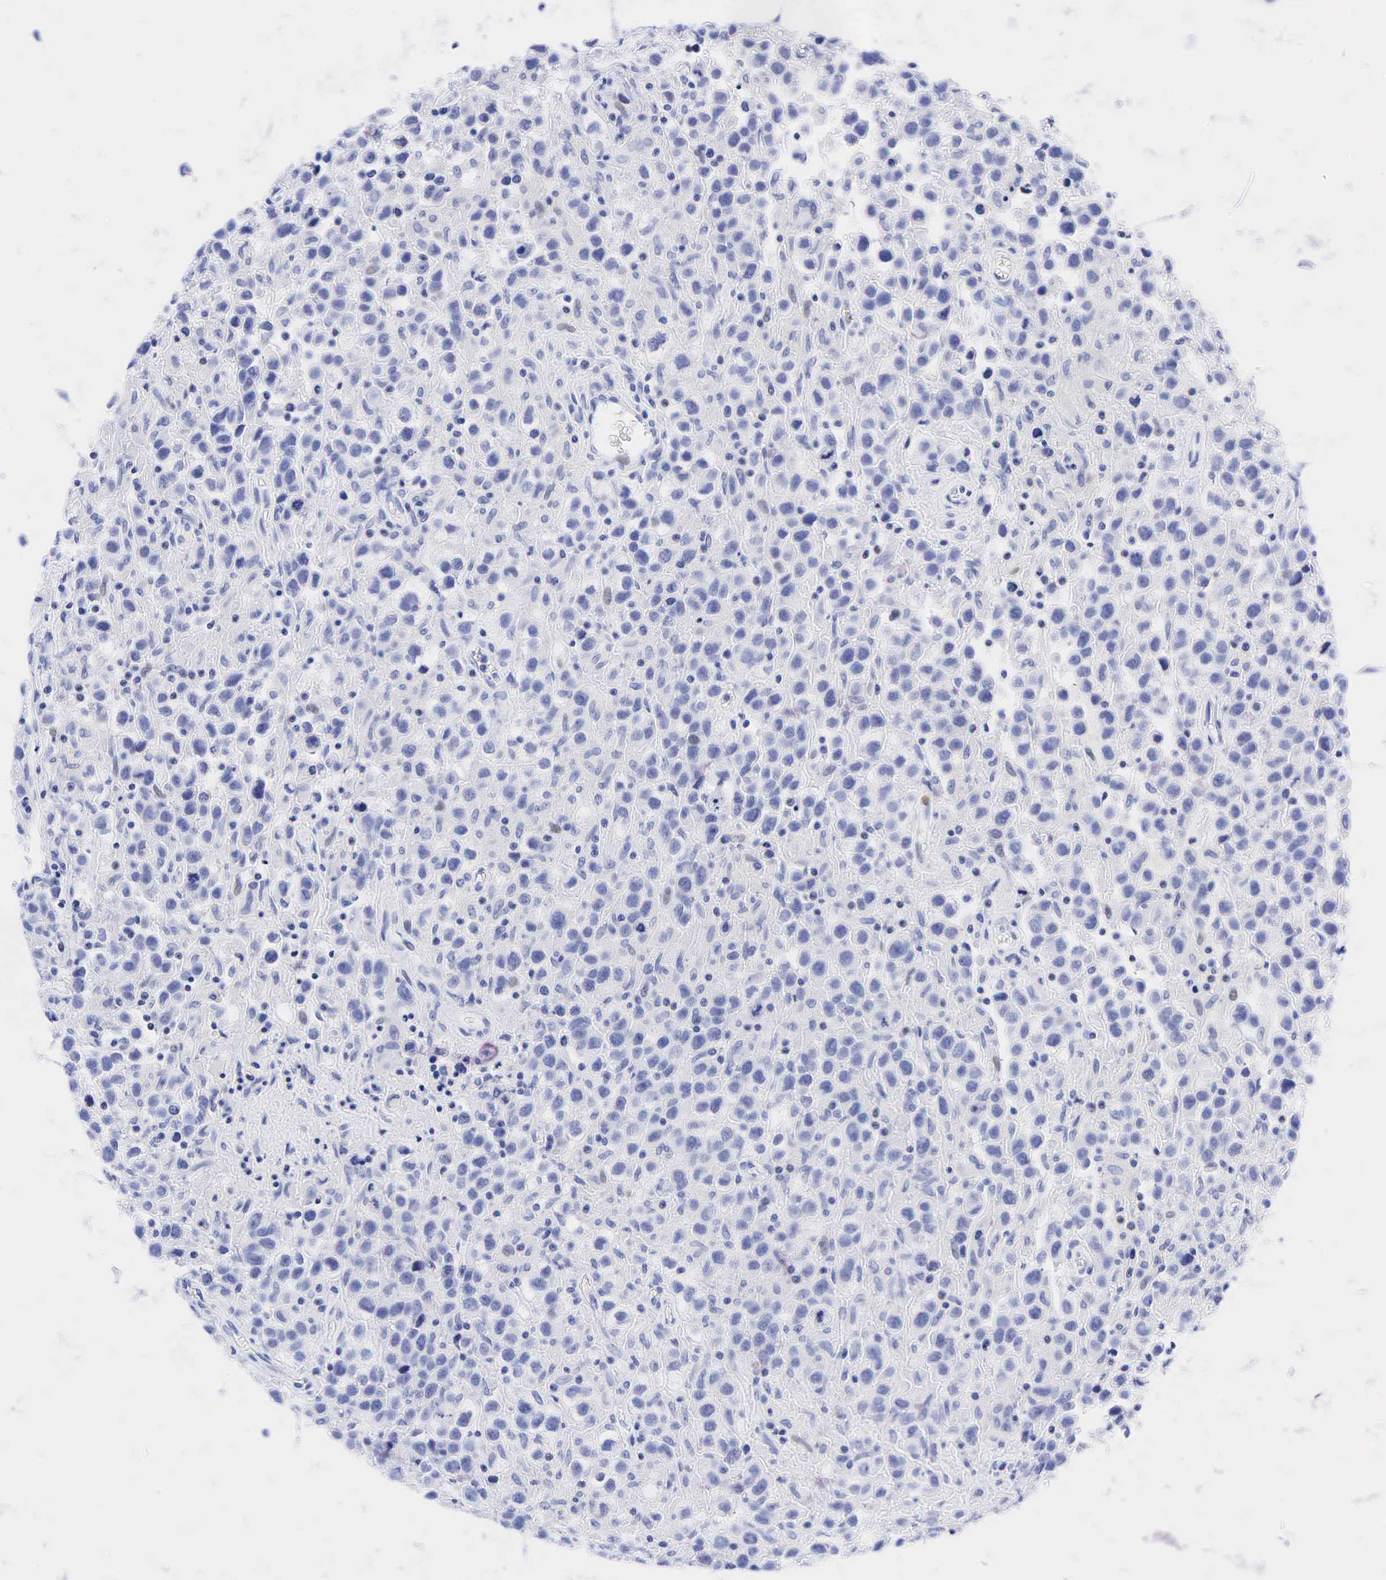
{"staining": {"intensity": "weak", "quantity": "<25%", "location": "nuclear"}, "tissue": "testis cancer", "cell_type": "Tumor cells", "image_type": "cancer", "snomed": [{"axis": "morphology", "description": "Seminoma, NOS"}, {"axis": "topography", "description": "Testis"}], "caption": "Testis cancer (seminoma) was stained to show a protein in brown. There is no significant expression in tumor cells.", "gene": "FUT4", "patient": {"sex": "male", "age": 43}}